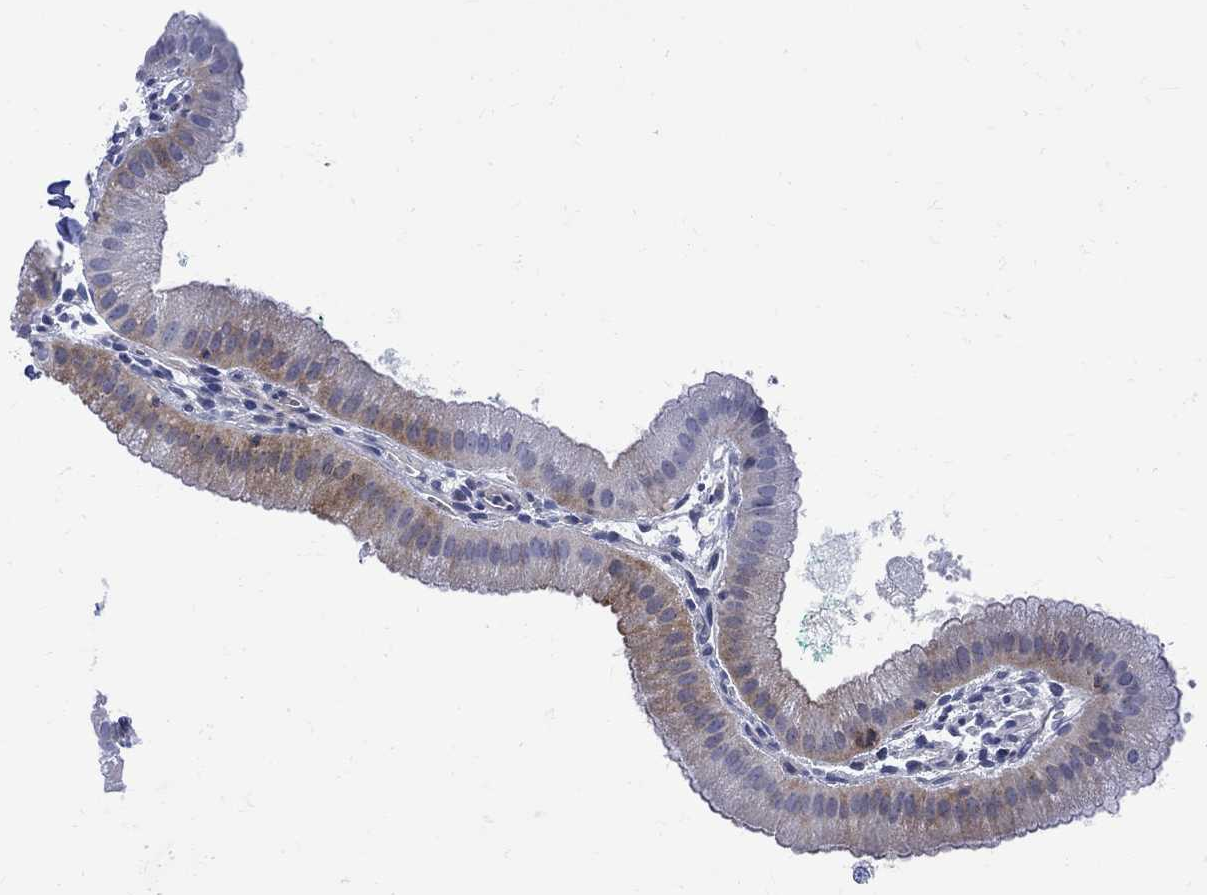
{"staining": {"intensity": "moderate", "quantity": "<25%", "location": "cytoplasmic/membranous"}, "tissue": "gallbladder", "cell_type": "Glandular cells", "image_type": "normal", "snomed": [{"axis": "morphology", "description": "Normal tissue, NOS"}, {"axis": "topography", "description": "Gallbladder"}], "caption": "About <25% of glandular cells in unremarkable gallbladder reveal moderate cytoplasmic/membranous protein staining as visualized by brown immunohistochemical staining.", "gene": "PARVB", "patient": {"sex": "male", "age": 67}}